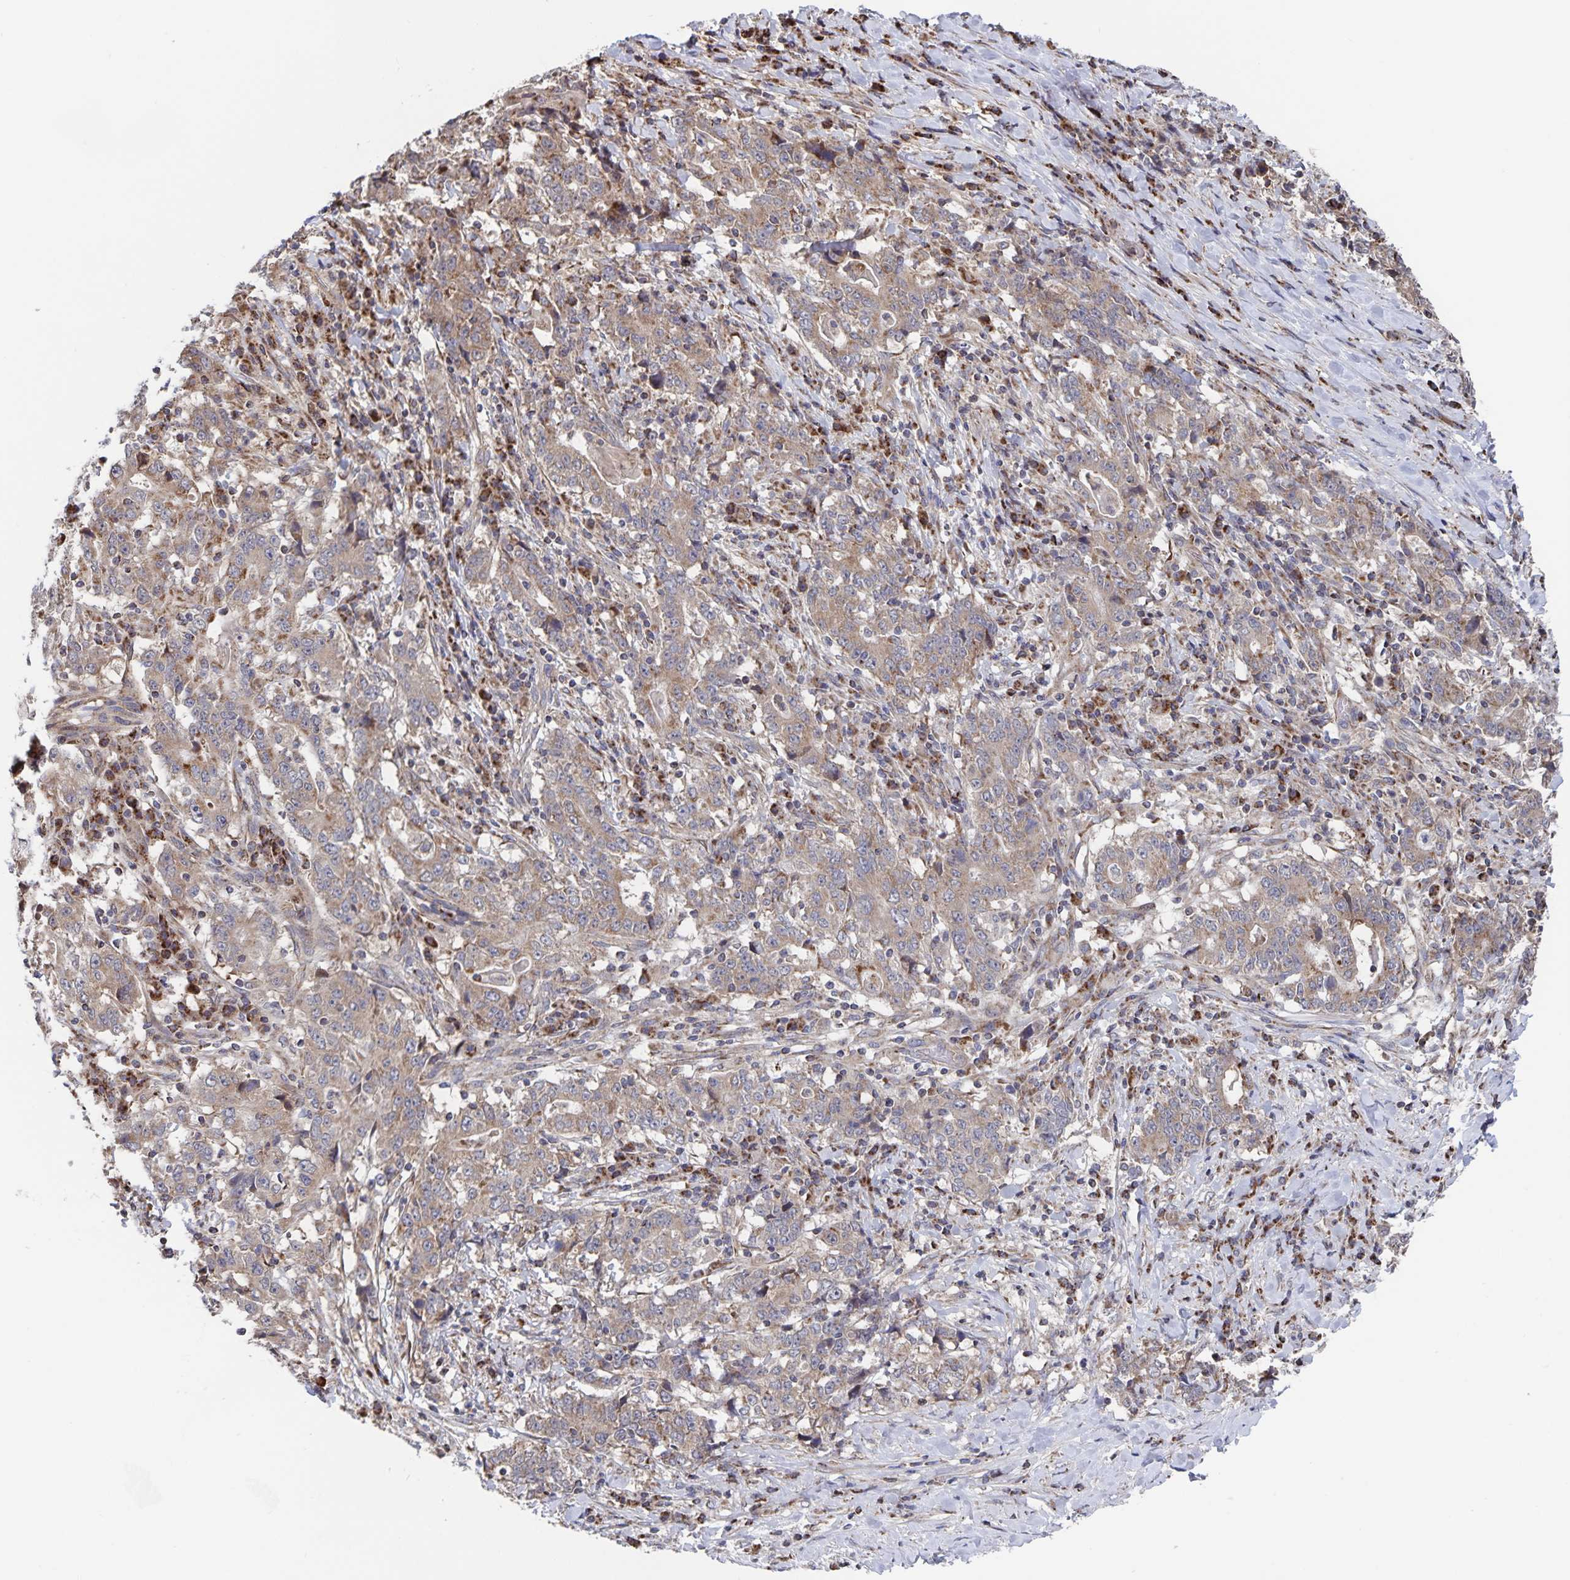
{"staining": {"intensity": "weak", "quantity": ">75%", "location": "cytoplasmic/membranous"}, "tissue": "stomach cancer", "cell_type": "Tumor cells", "image_type": "cancer", "snomed": [{"axis": "morphology", "description": "Normal tissue, NOS"}, {"axis": "morphology", "description": "Adenocarcinoma, NOS"}, {"axis": "topography", "description": "Stomach, upper"}, {"axis": "topography", "description": "Stomach"}], "caption": "Immunohistochemistry (IHC) photomicrograph of stomach adenocarcinoma stained for a protein (brown), which displays low levels of weak cytoplasmic/membranous staining in approximately >75% of tumor cells.", "gene": "ACACA", "patient": {"sex": "male", "age": 59}}